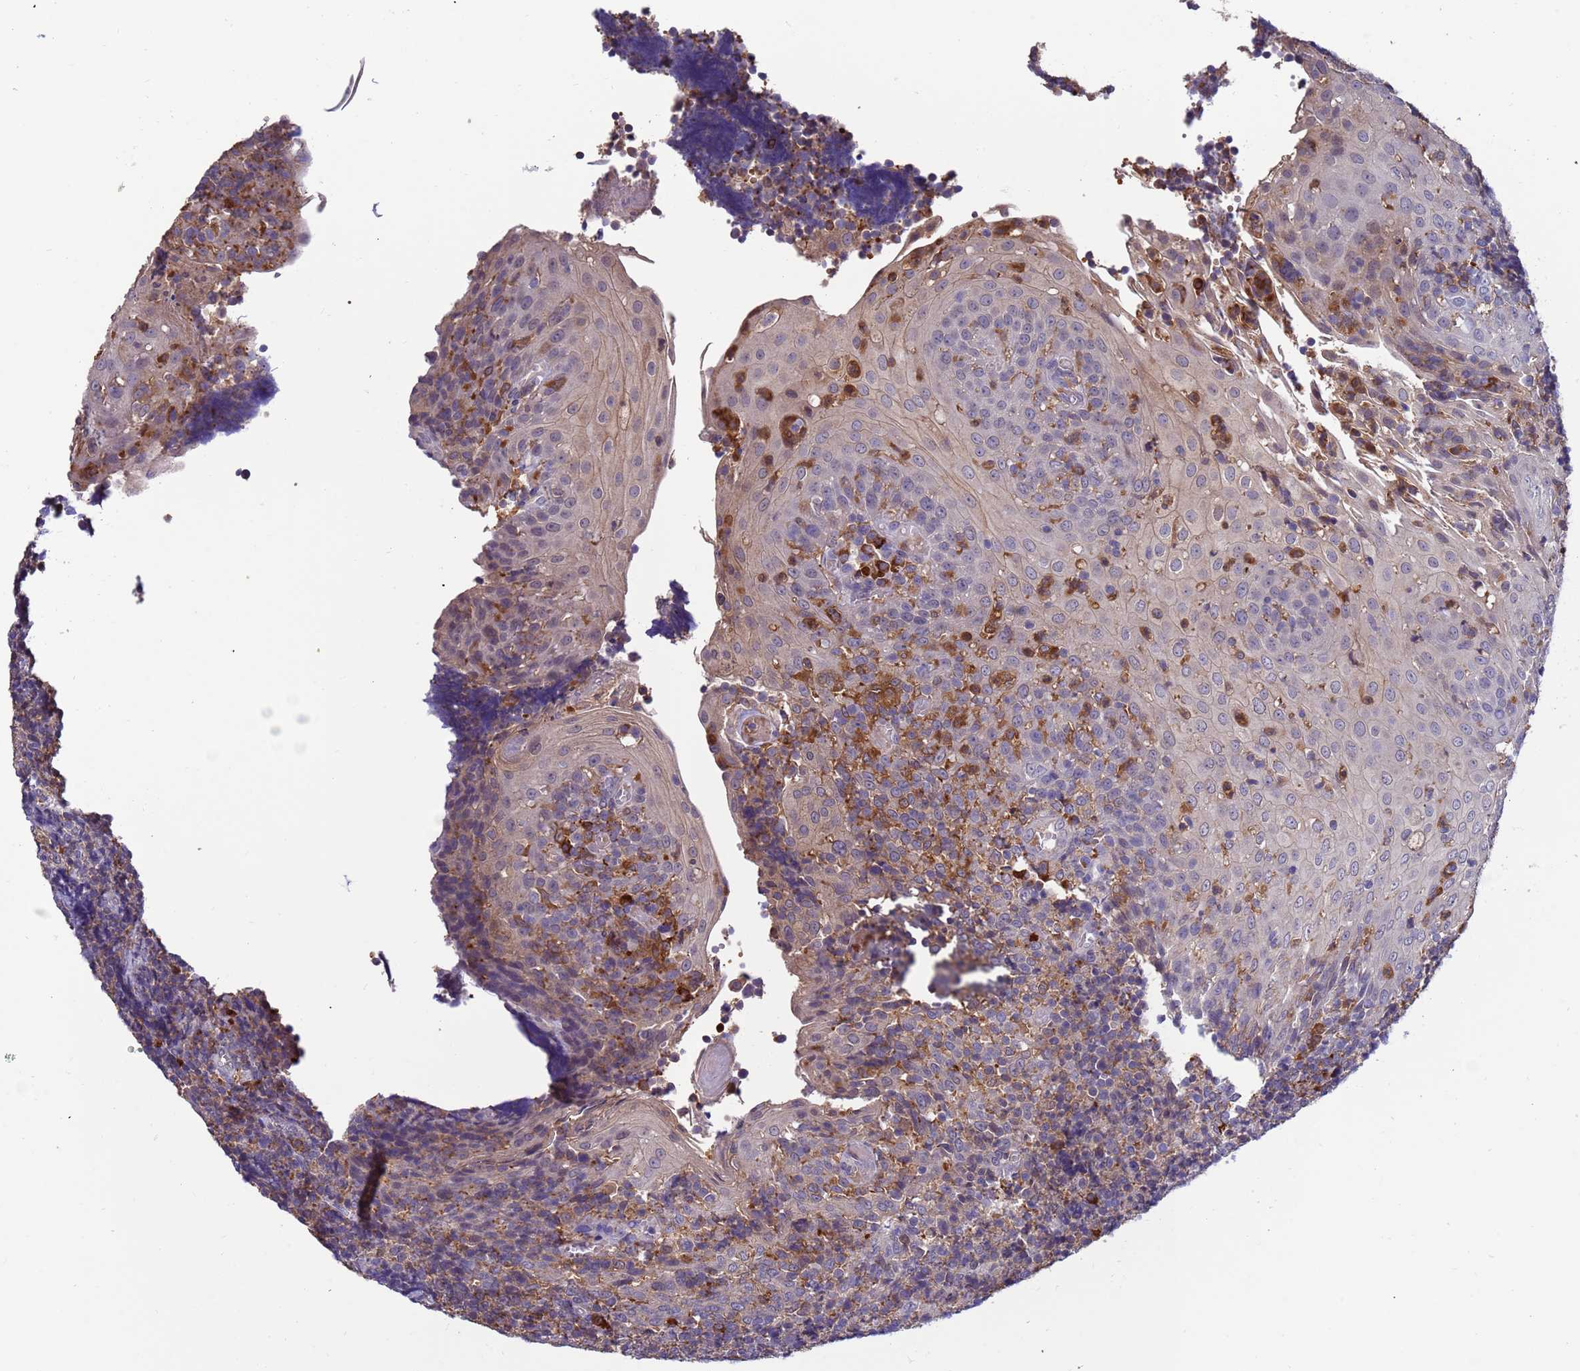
{"staining": {"intensity": "moderate", "quantity": "<25%", "location": "cytoplasmic/membranous"}, "tissue": "tonsil", "cell_type": "Germinal center cells", "image_type": "normal", "snomed": [{"axis": "morphology", "description": "Normal tissue, NOS"}, {"axis": "topography", "description": "Tonsil"}], "caption": "Immunohistochemistry (IHC) (DAB (3,3'-diaminobenzidine)) staining of unremarkable tonsil displays moderate cytoplasmic/membranous protein staining in approximately <25% of germinal center cells.", "gene": "AMPD3", "patient": {"sex": "female", "age": 19}}